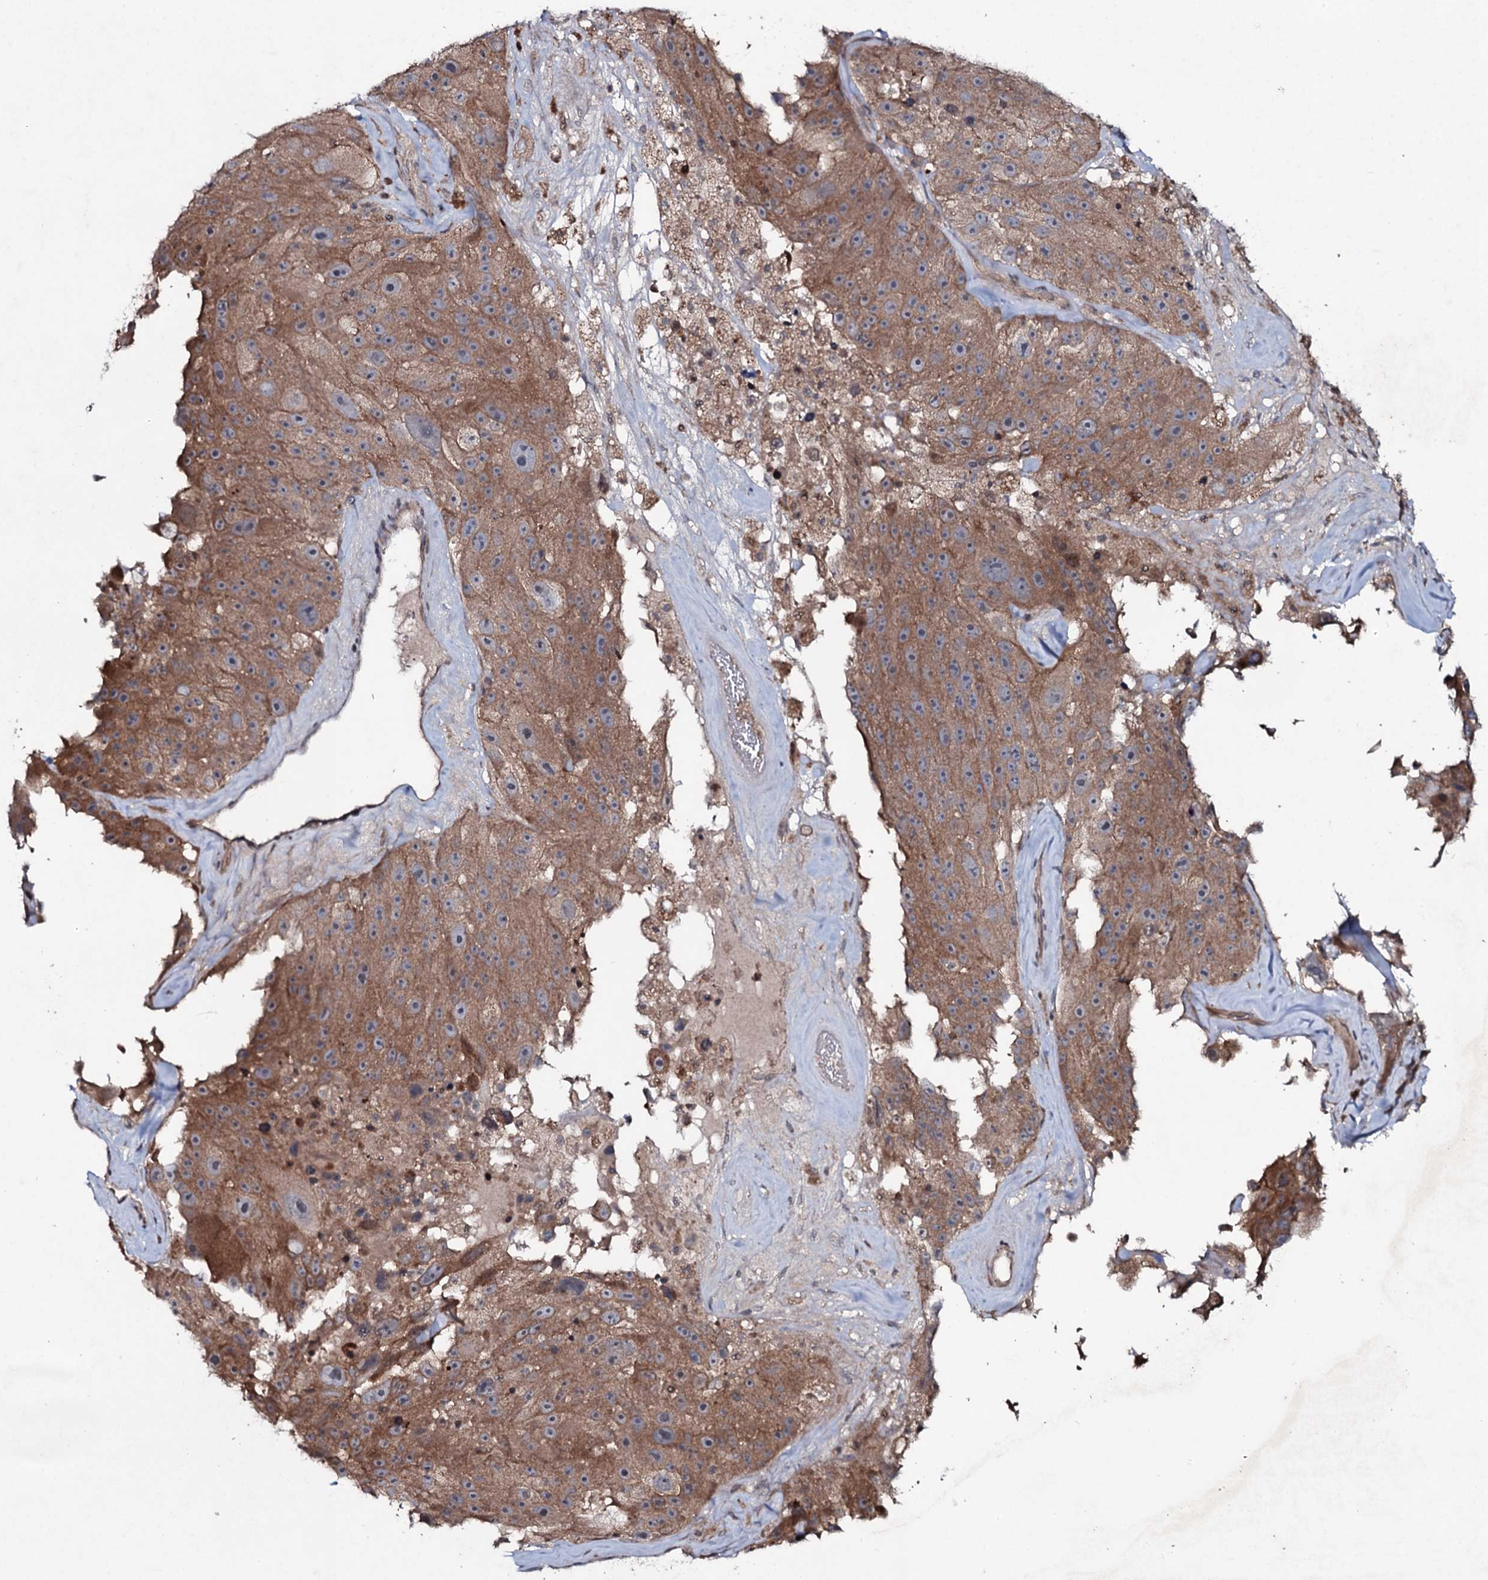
{"staining": {"intensity": "moderate", "quantity": ">75%", "location": "cytoplasmic/membranous"}, "tissue": "melanoma", "cell_type": "Tumor cells", "image_type": "cancer", "snomed": [{"axis": "morphology", "description": "Malignant melanoma, Metastatic site"}, {"axis": "topography", "description": "Lymph node"}], "caption": "IHC image of human melanoma stained for a protein (brown), which exhibits medium levels of moderate cytoplasmic/membranous positivity in about >75% of tumor cells.", "gene": "SNAP23", "patient": {"sex": "male", "age": 62}}